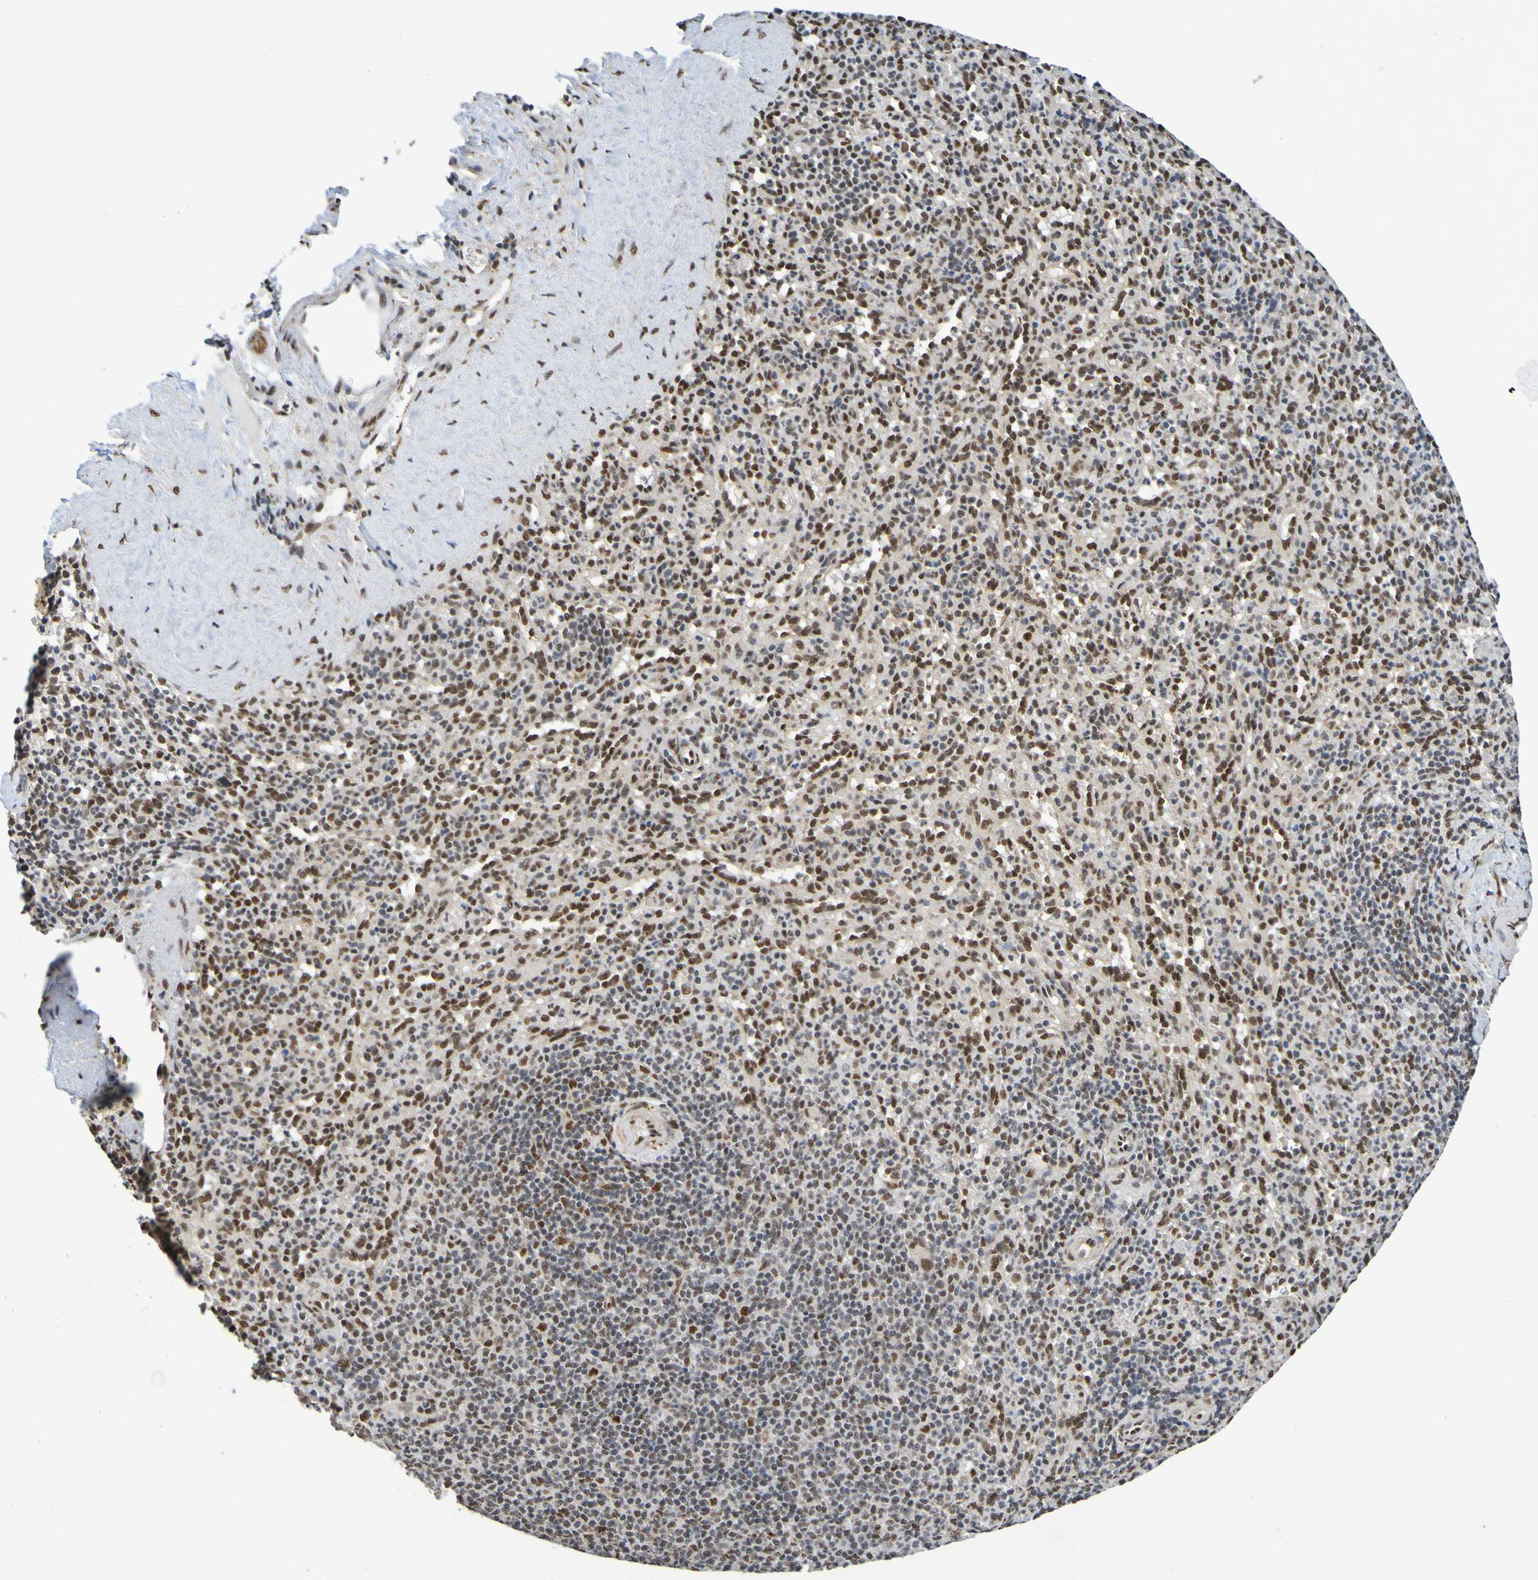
{"staining": {"intensity": "strong", "quantity": ">75%", "location": "nuclear"}, "tissue": "spleen", "cell_type": "Cells in red pulp", "image_type": "normal", "snomed": [{"axis": "morphology", "description": "Normal tissue, NOS"}, {"axis": "topography", "description": "Spleen"}], "caption": "The histopathology image demonstrates a brown stain indicating the presence of a protein in the nuclear of cells in red pulp in spleen. (DAB (3,3'-diaminobenzidine) IHC, brown staining for protein, blue staining for nuclei).", "gene": "HDAC2", "patient": {"sex": "male", "age": 36}}